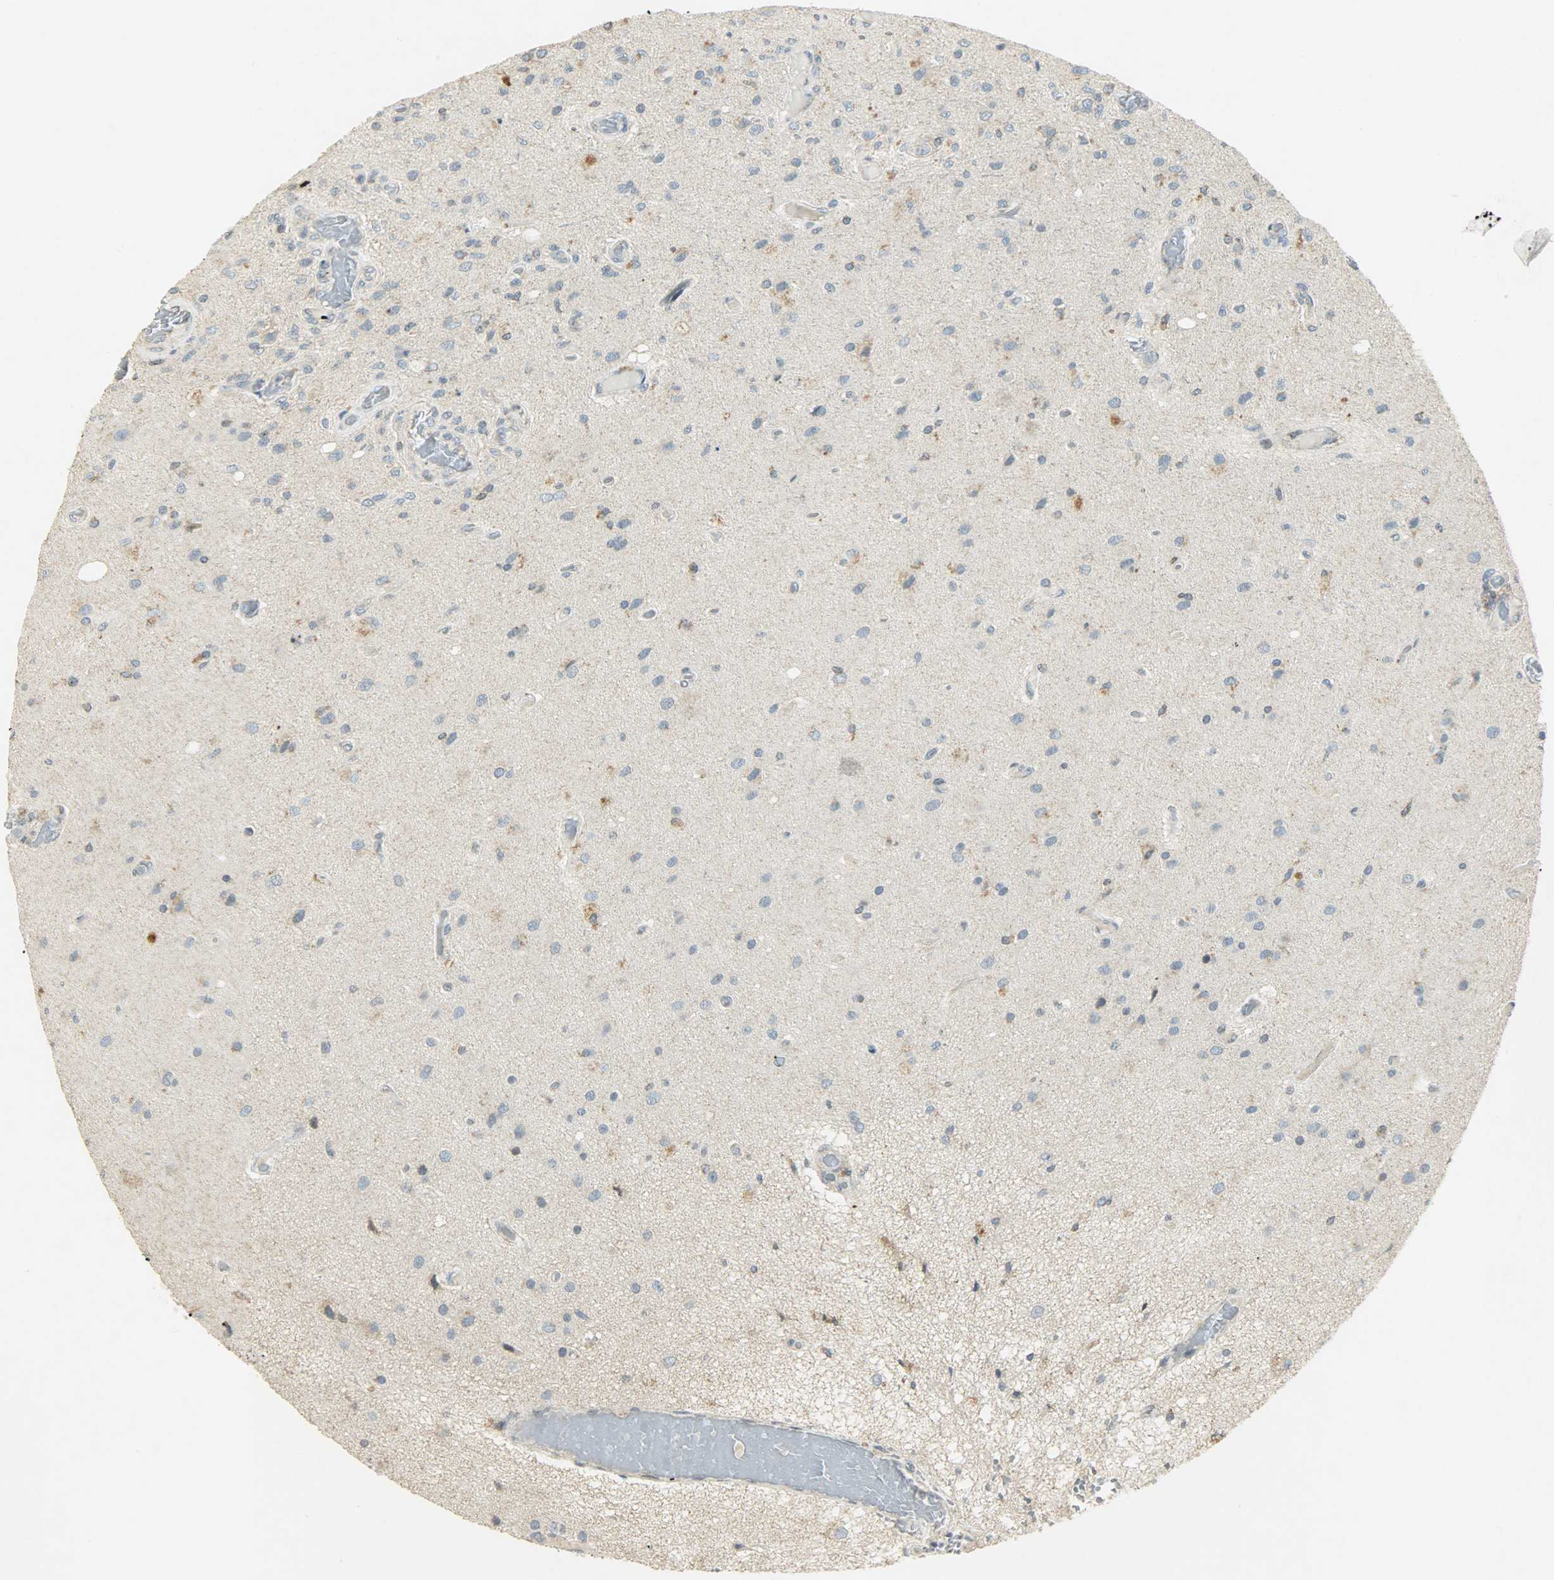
{"staining": {"intensity": "weak", "quantity": "<25%", "location": "cytoplasmic/membranous"}, "tissue": "glioma", "cell_type": "Tumor cells", "image_type": "cancer", "snomed": [{"axis": "morphology", "description": "Normal tissue, NOS"}, {"axis": "morphology", "description": "Glioma, malignant, High grade"}, {"axis": "topography", "description": "Cerebral cortex"}], "caption": "Glioma stained for a protein using immunohistochemistry (IHC) exhibits no staining tumor cells.", "gene": "AURKB", "patient": {"sex": "male", "age": 77}}